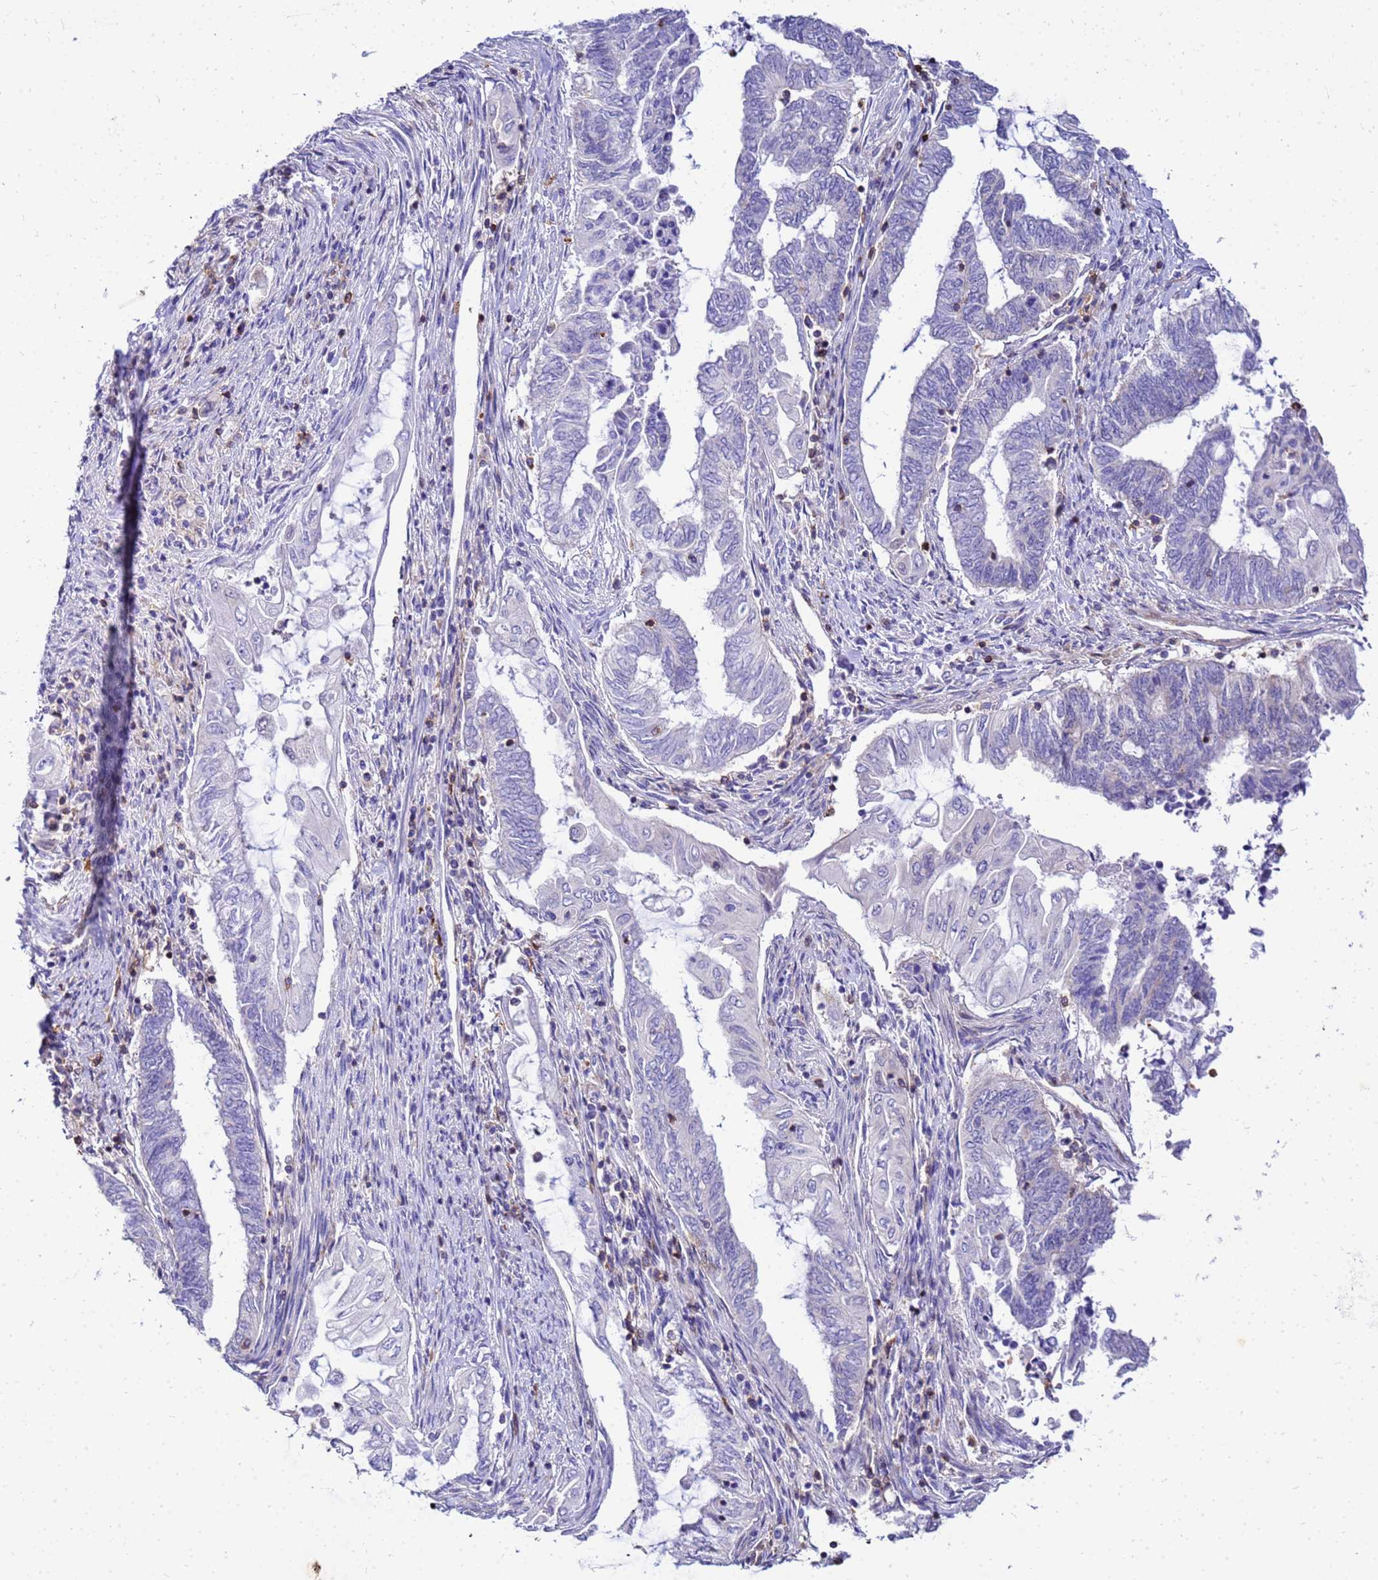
{"staining": {"intensity": "negative", "quantity": "none", "location": "none"}, "tissue": "endometrial cancer", "cell_type": "Tumor cells", "image_type": "cancer", "snomed": [{"axis": "morphology", "description": "Adenocarcinoma, NOS"}, {"axis": "topography", "description": "Uterus"}, {"axis": "topography", "description": "Endometrium"}], "caption": "Immunohistochemistry (IHC) histopathology image of neoplastic tissue: endometrial cancer (adenocarcinoma) stained with DAB (3,3'-diaminobenzidine) reveals no significant protein expression in tumor cells.", "gene": "DBNDD2", "patient": {"sex": "female", "age": 70}}